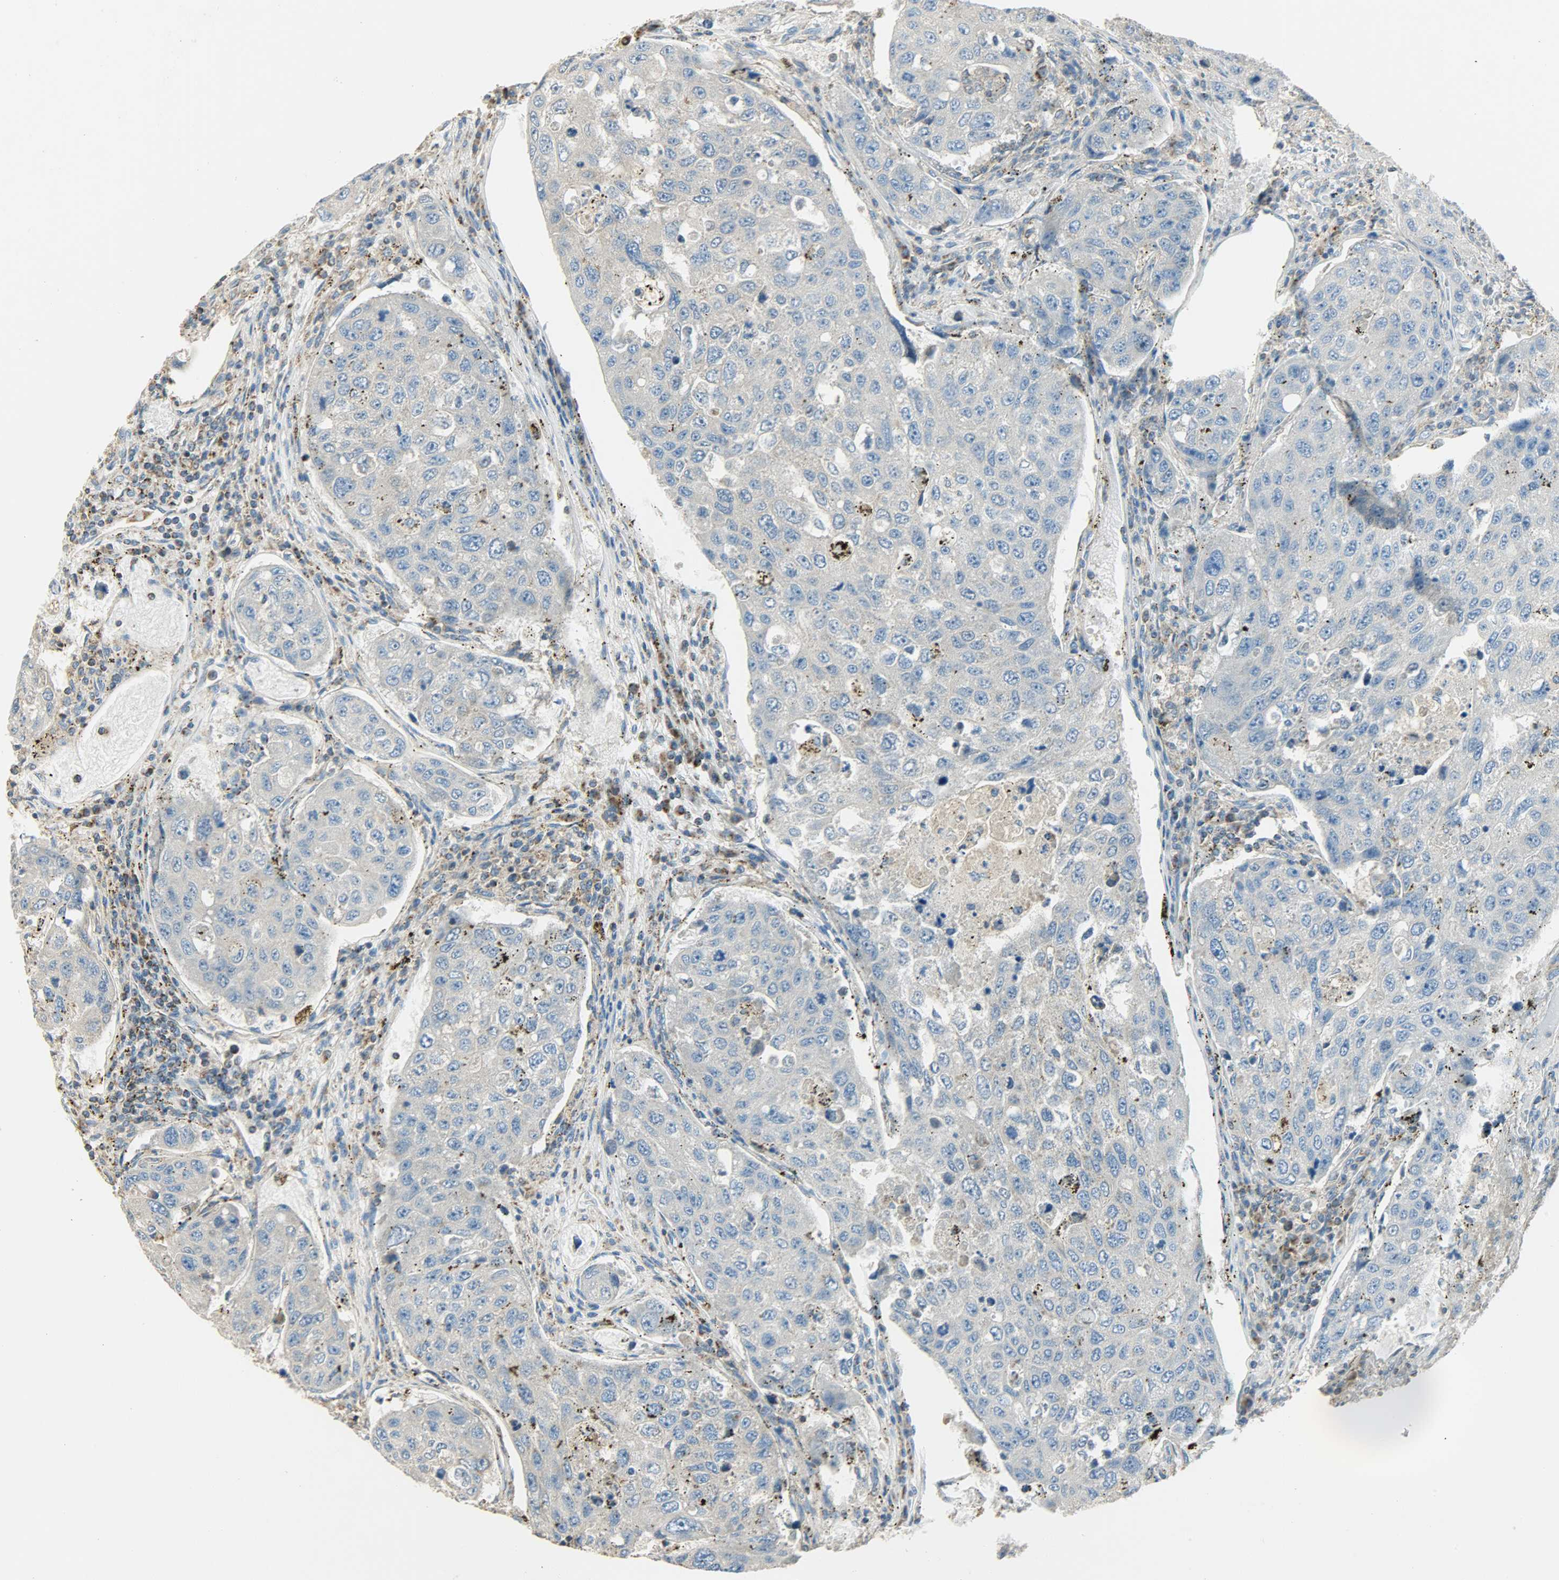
{"staining": {"intensity": "weak", "quantity": ">75%", "location": "cytoplasmic/membranous"}, "tissue": "urothelial cancer", "cell_type": "Tumor cells", "image_type": "cancer", "snomed": [{"axis": "morphology", "description": "Urothelial carcinoma, High grade"}, {"axis": "topography", "description": "Lymph node"}, {"axis": "topography", "description": "Urinary bladder"}], "caption": "Weak cytoplasmic/membranous positivity for a protein is seen in about >75% of tumor cells of urothelial carcinoma (high-grade) using IHC.", "gene": "NNT", "patient": {"sex": "male", "age": 51}}